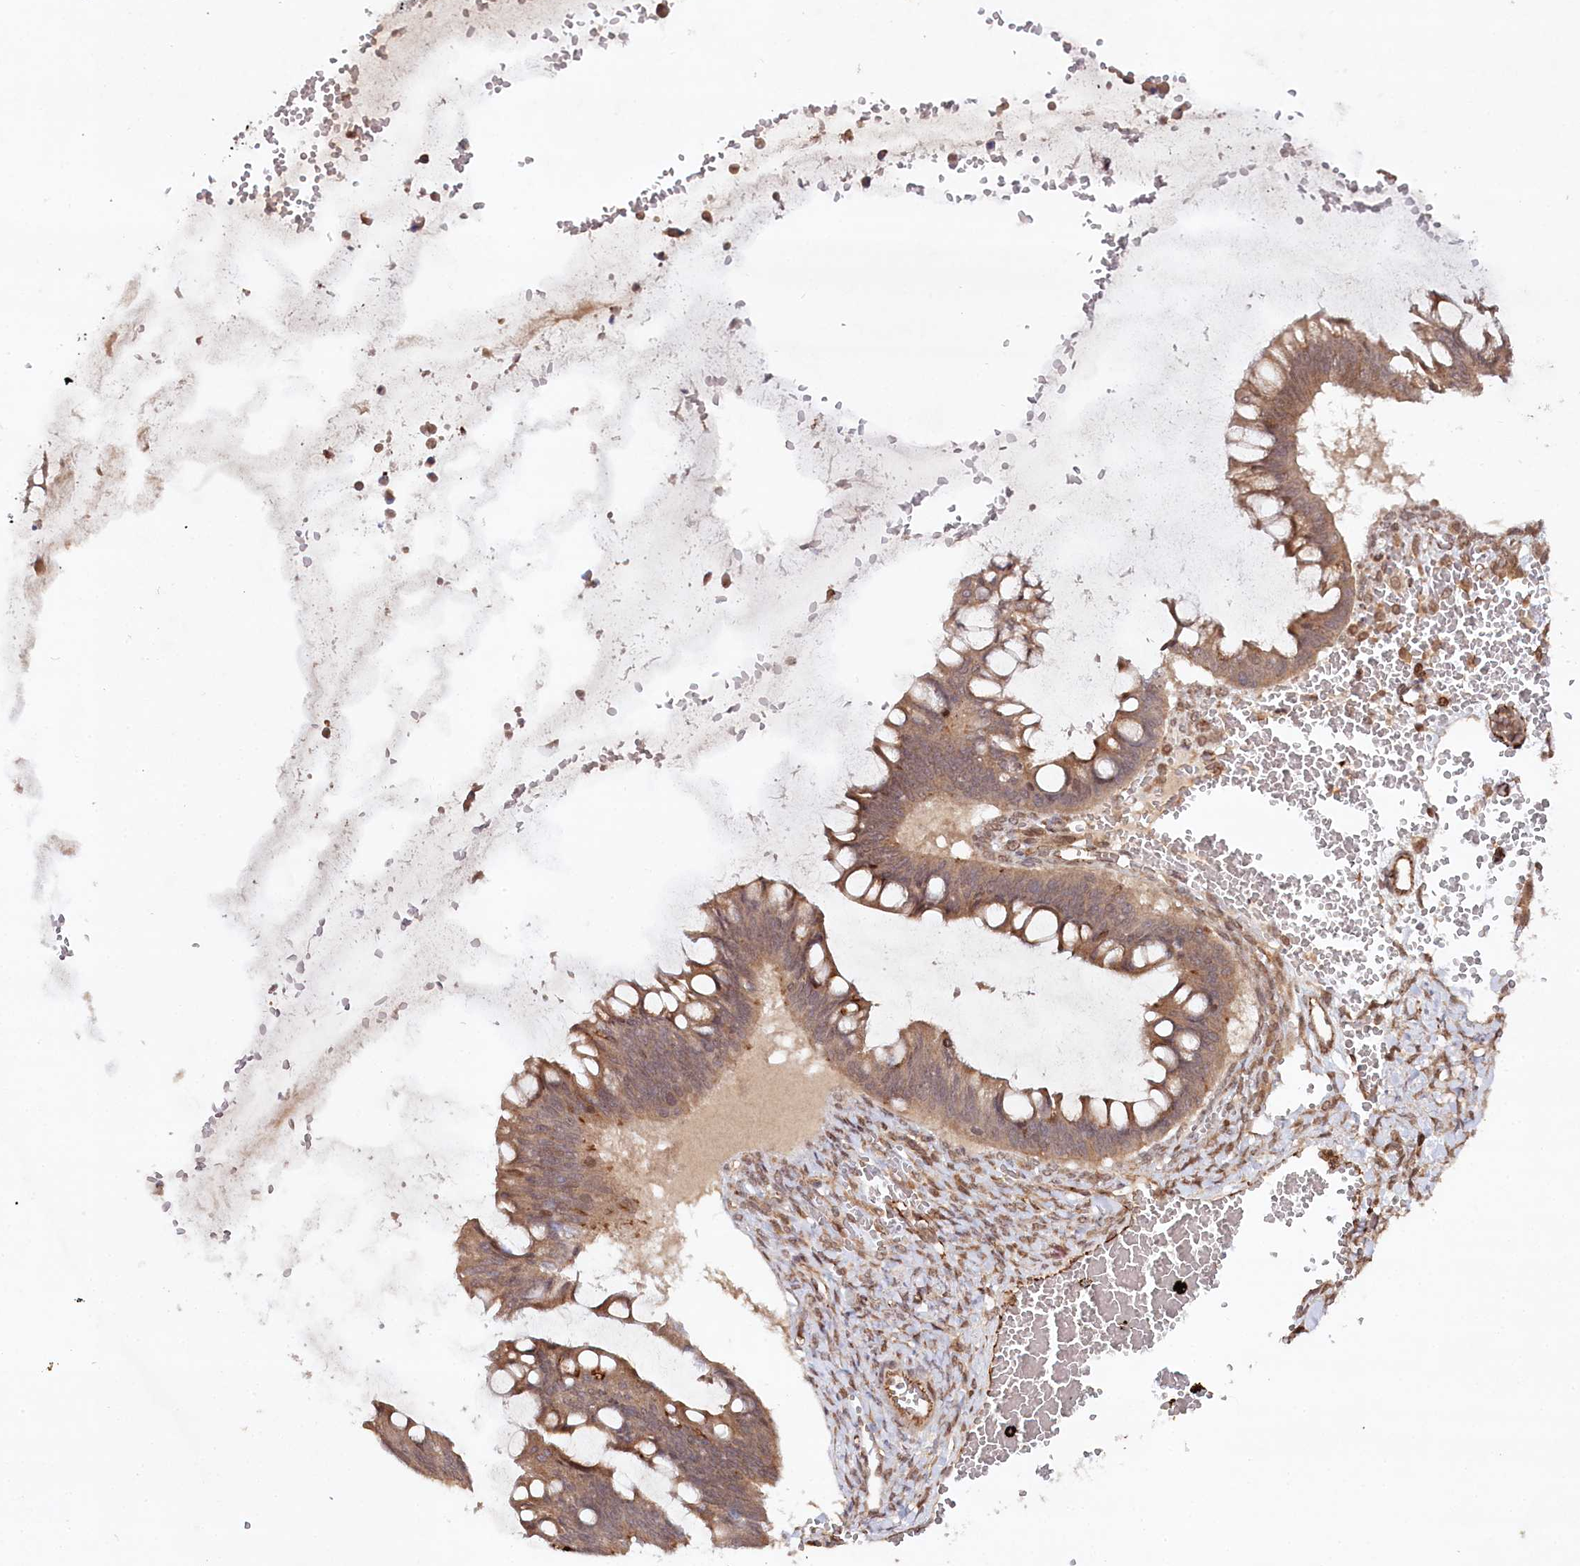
{"staining": {"intensity": "moderate", "quantity": ">75%", "location": "cytoplasmic/membranous,nuclear"}, "tissue": "ovarian cancer", "cell_type": "Tumor cells", "image_type": "cancer", "snomed": [{"axis": "morphology", "description": "Cystadenocarcinoma, mucinous, NOS"}, {"axis": "topography", "description": "Ovary"}], "caption": "Immunohistochemical staining of ovarian cancer displays moderate cytoplasmic/membranous and nuclear protein staining in approximately >75% of tumor cells. Nuclei are stained in blue.", "gene": "ALKBH8", "patient": {"sex": "female", "age": 73}}